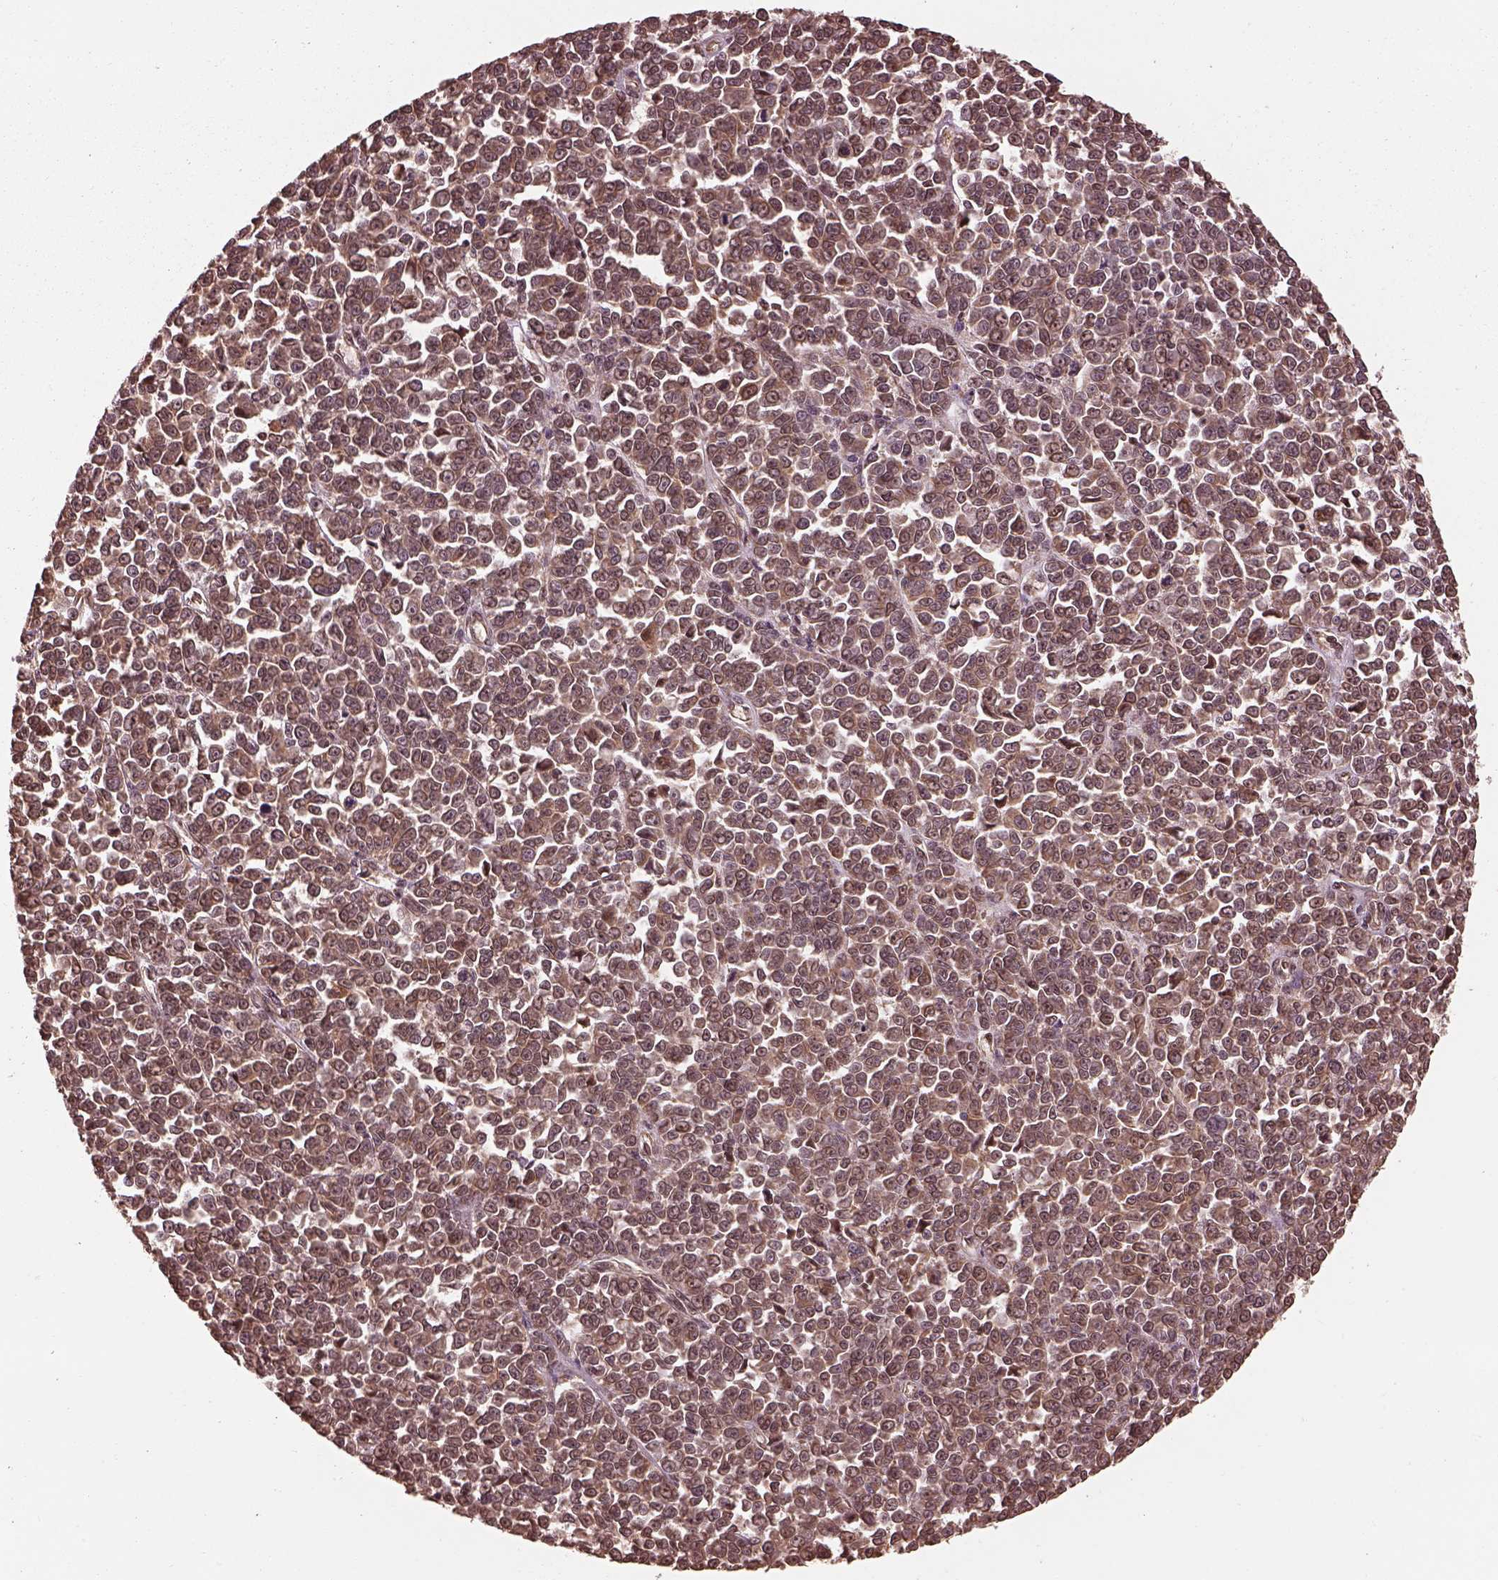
{"staining": {"intensity": "moderate", "quantity": ">75%", "location": "cytoplasmic/membranous"}, "tissue": "melanoma", "cell_type": "Tumor cells", "image_type": "cancer", "snomed": [{"axis": "morphology", "description": "Malignant melanoma, NOS"}, {"axis": "topography", "description": "Skin"}], "caption": "Protein staining by immunohistochemistry exhibits moderate cytoplasmic/membranous positivity in approximately >75% of tumor cells in malignant melanoma.", "gene": "PSMC5", "patient": {"sex": "female", "age": 95}}